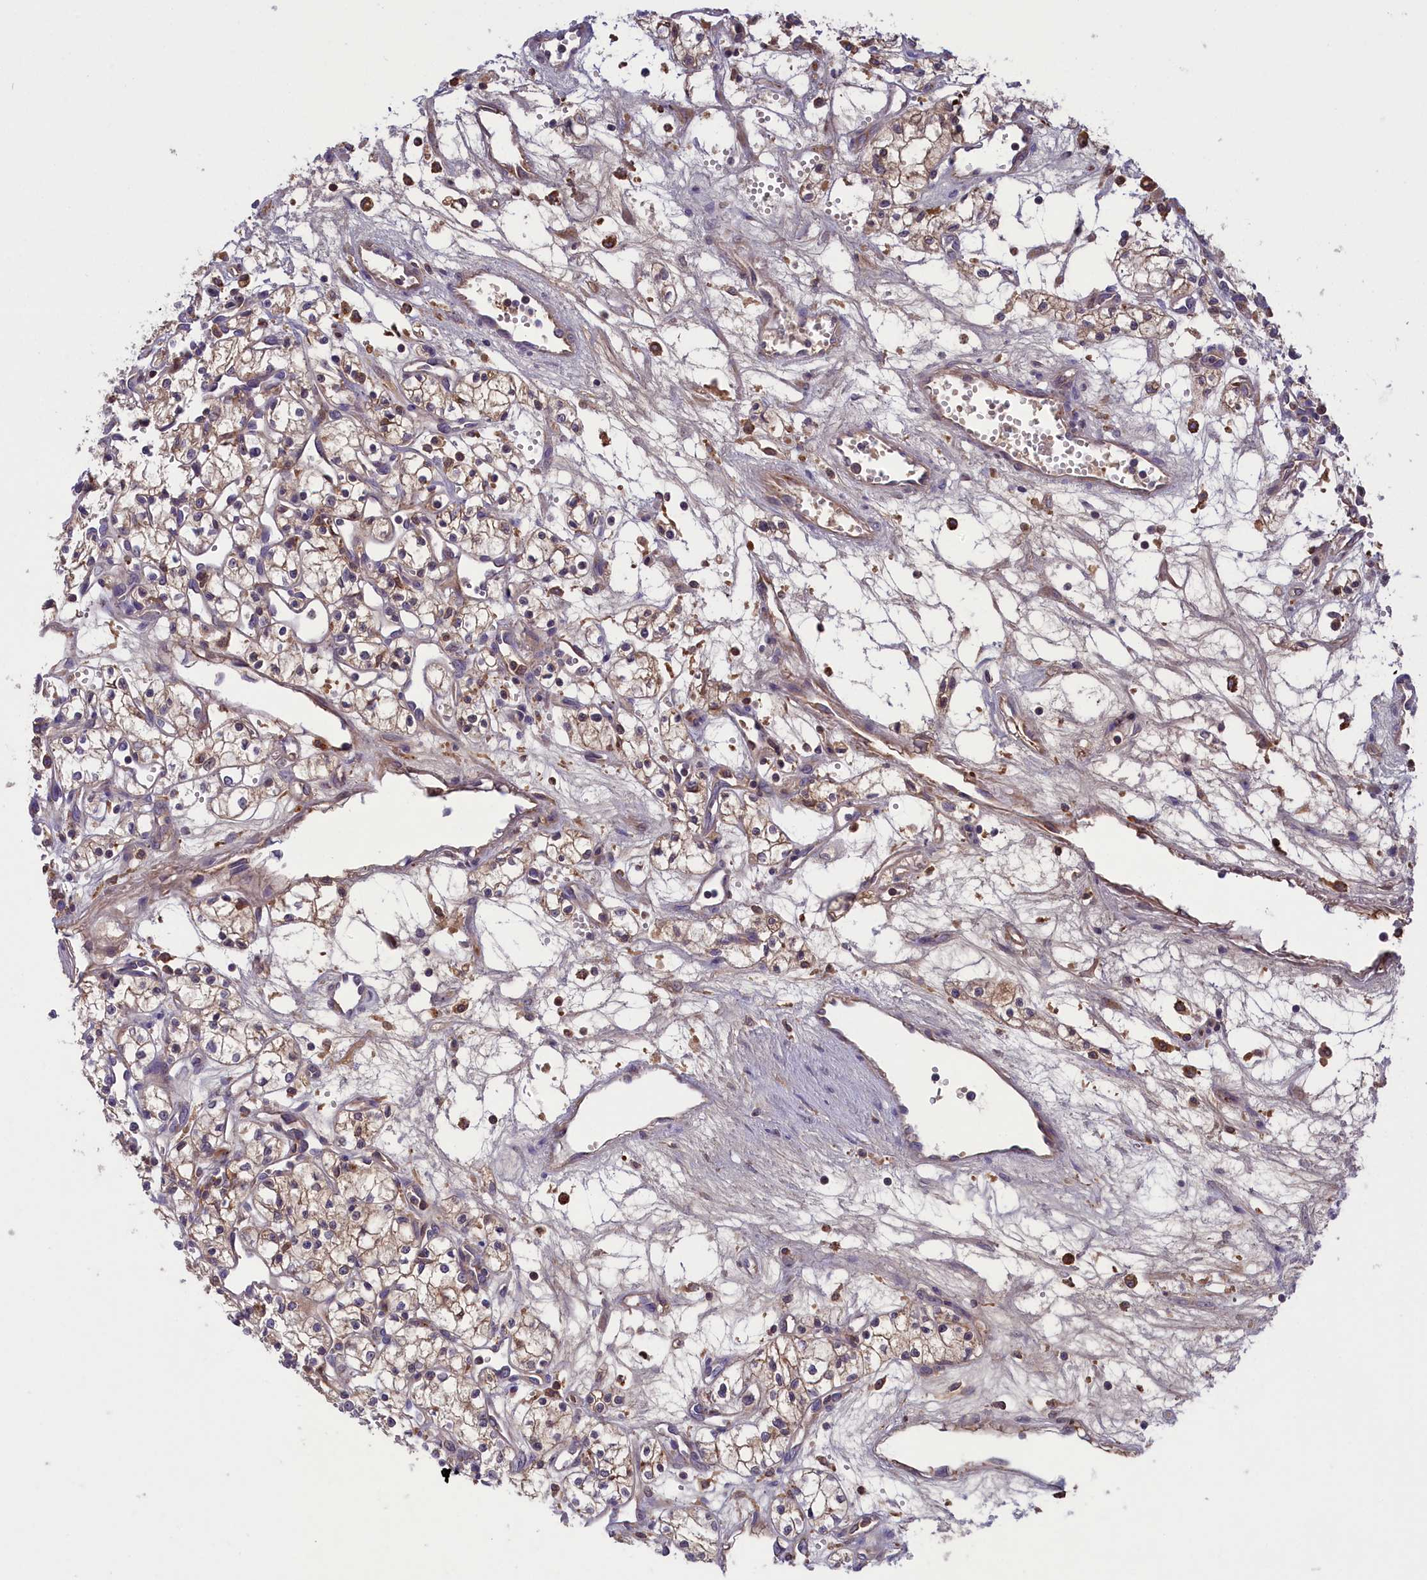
{"staining": {"intensity": "weak", "quantity": ">75%", "location": "cytoplasmic/membranous"}, "tissue": "renal cancer", "cell_type": "Tumor cells", "image_type": "cancer", "snomed": [{"axis": "morphology", "description": "Adenocarcinoma, NOS"}, {"axis": "topography", "description": "Kidney"}], "caption": "Adenocarcinoma (renal) tissue exhibits weak cytoplasmic/membranous expression in approximately >75% of tumor cells", "gene": "STYX", "patient": {"sex": "male", "age": 59}}